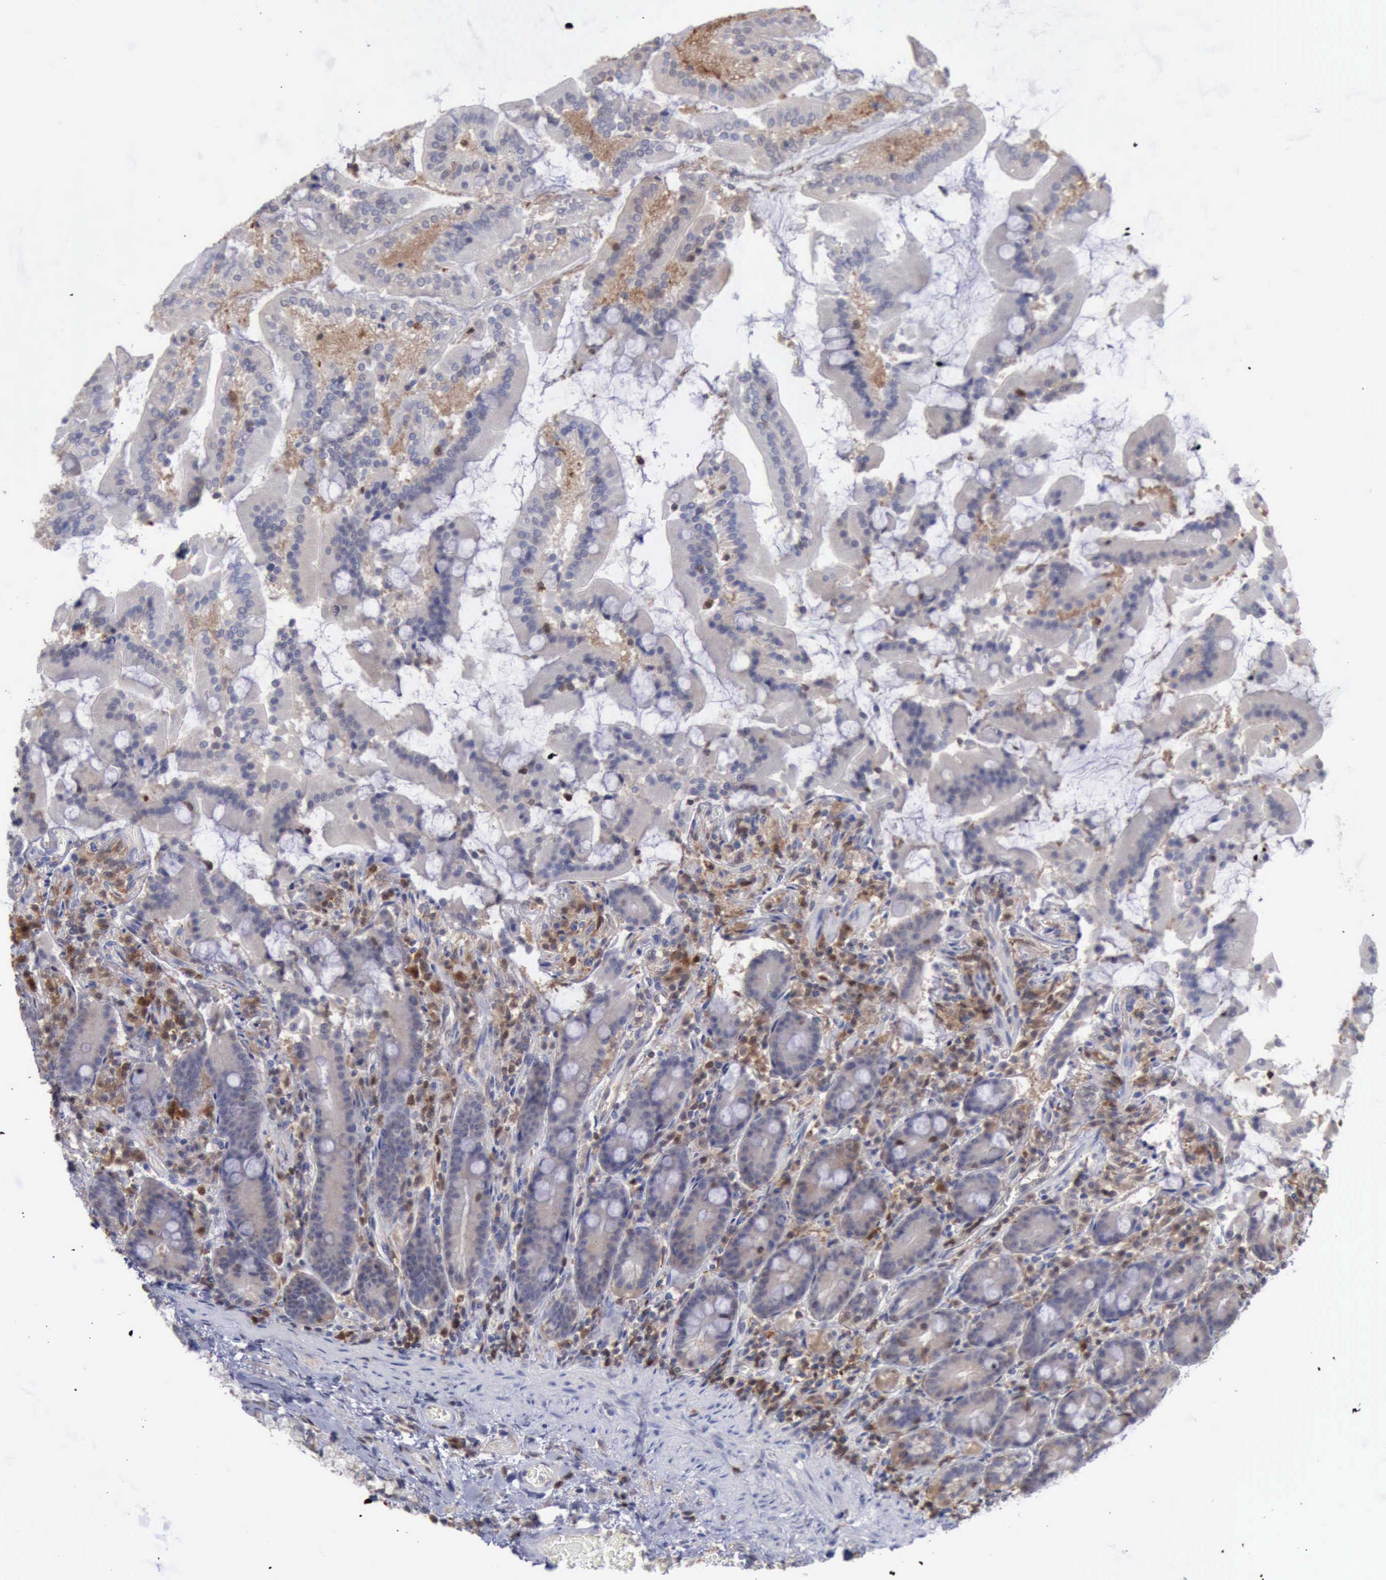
{"staining": {"intensity": "weak", "quantity": ">75%", "location": "cytoplasmic/membranous"}, "tissue": "duodenum", "cell_type": "Glandular cells", "image_type": "normal", "snomed": [{"axis": "morphology", "description": "Normal tissue, NOS"}, {"axis": "topography", "description": "Duodenum"}], "caption": "Duodenum stained with DAB immunohistochemistry (IHC) reveals low levels of weak cytoplasmic/membranous expression in approximately >75% of glandular cells. Immunohistochemistry (ihc) stains the protein in brown and the nuclei are stained blue.", "gene": "STAT1", "patient": {"sex": "female", "age": 64}}